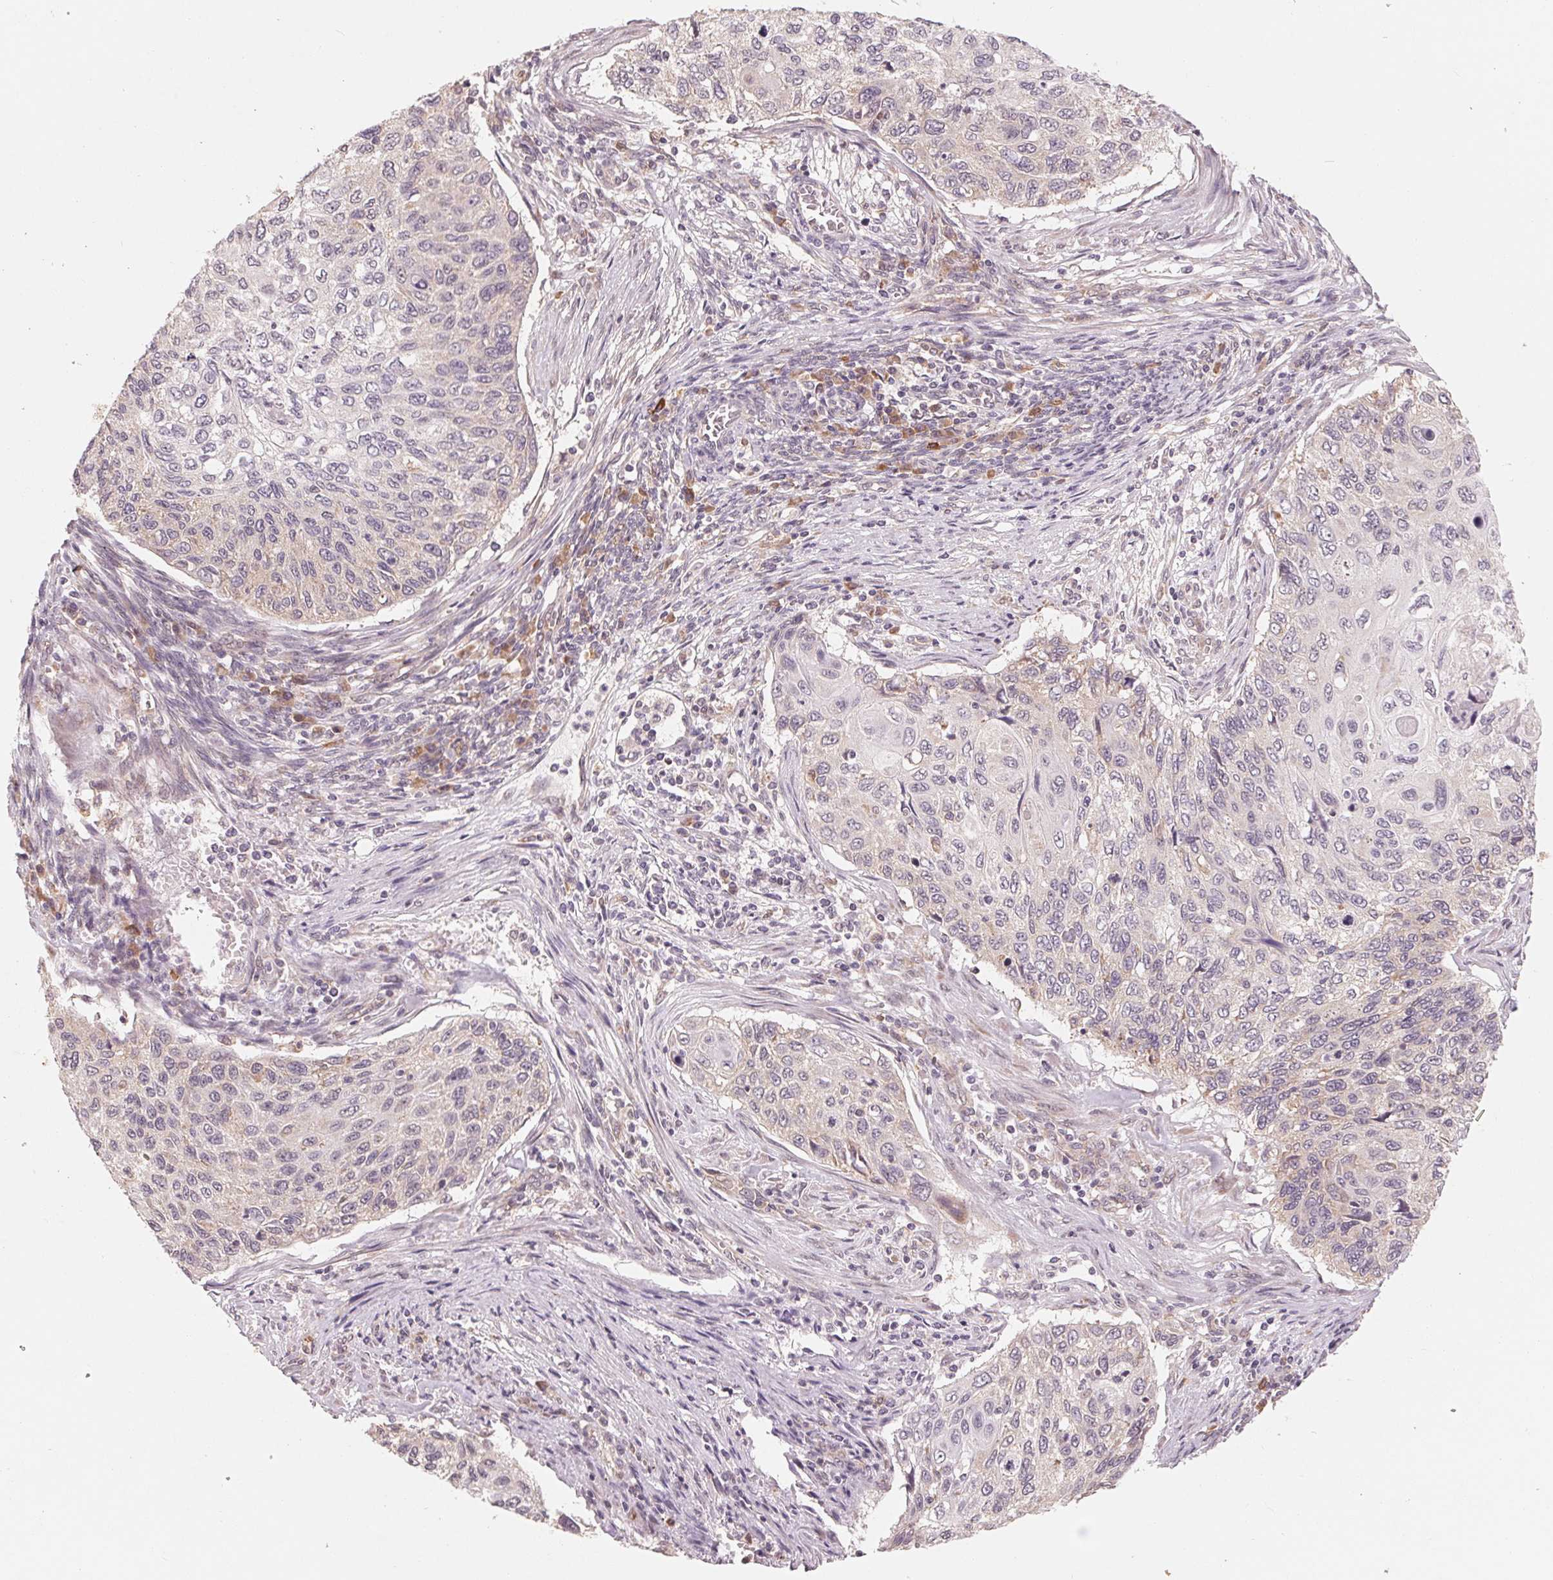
{"staining": {"intensity": "weak", "quantity": "<25%", "location": "cytoplasmic/membranous"}, "tissue": "cervical cancer", "cell_type": "Tumor cells", "image_type": "cancer", "snomed": [{"axis": "morphology", "description": "Squamous cell carcinoma, NOS"}, {"axis": "topography", "description": "Cervix"}], "caption": "Immunohistochemistry micrograph of neoplastic tissue: human cervical cancer (squamous cell carcinoma) stained with DAB (3,3'-diaminobenzidine) shows no significant protein expression in tumor cells.", "gene": "GIGYF2", "patient": {"sex": "female", "age": 70}}